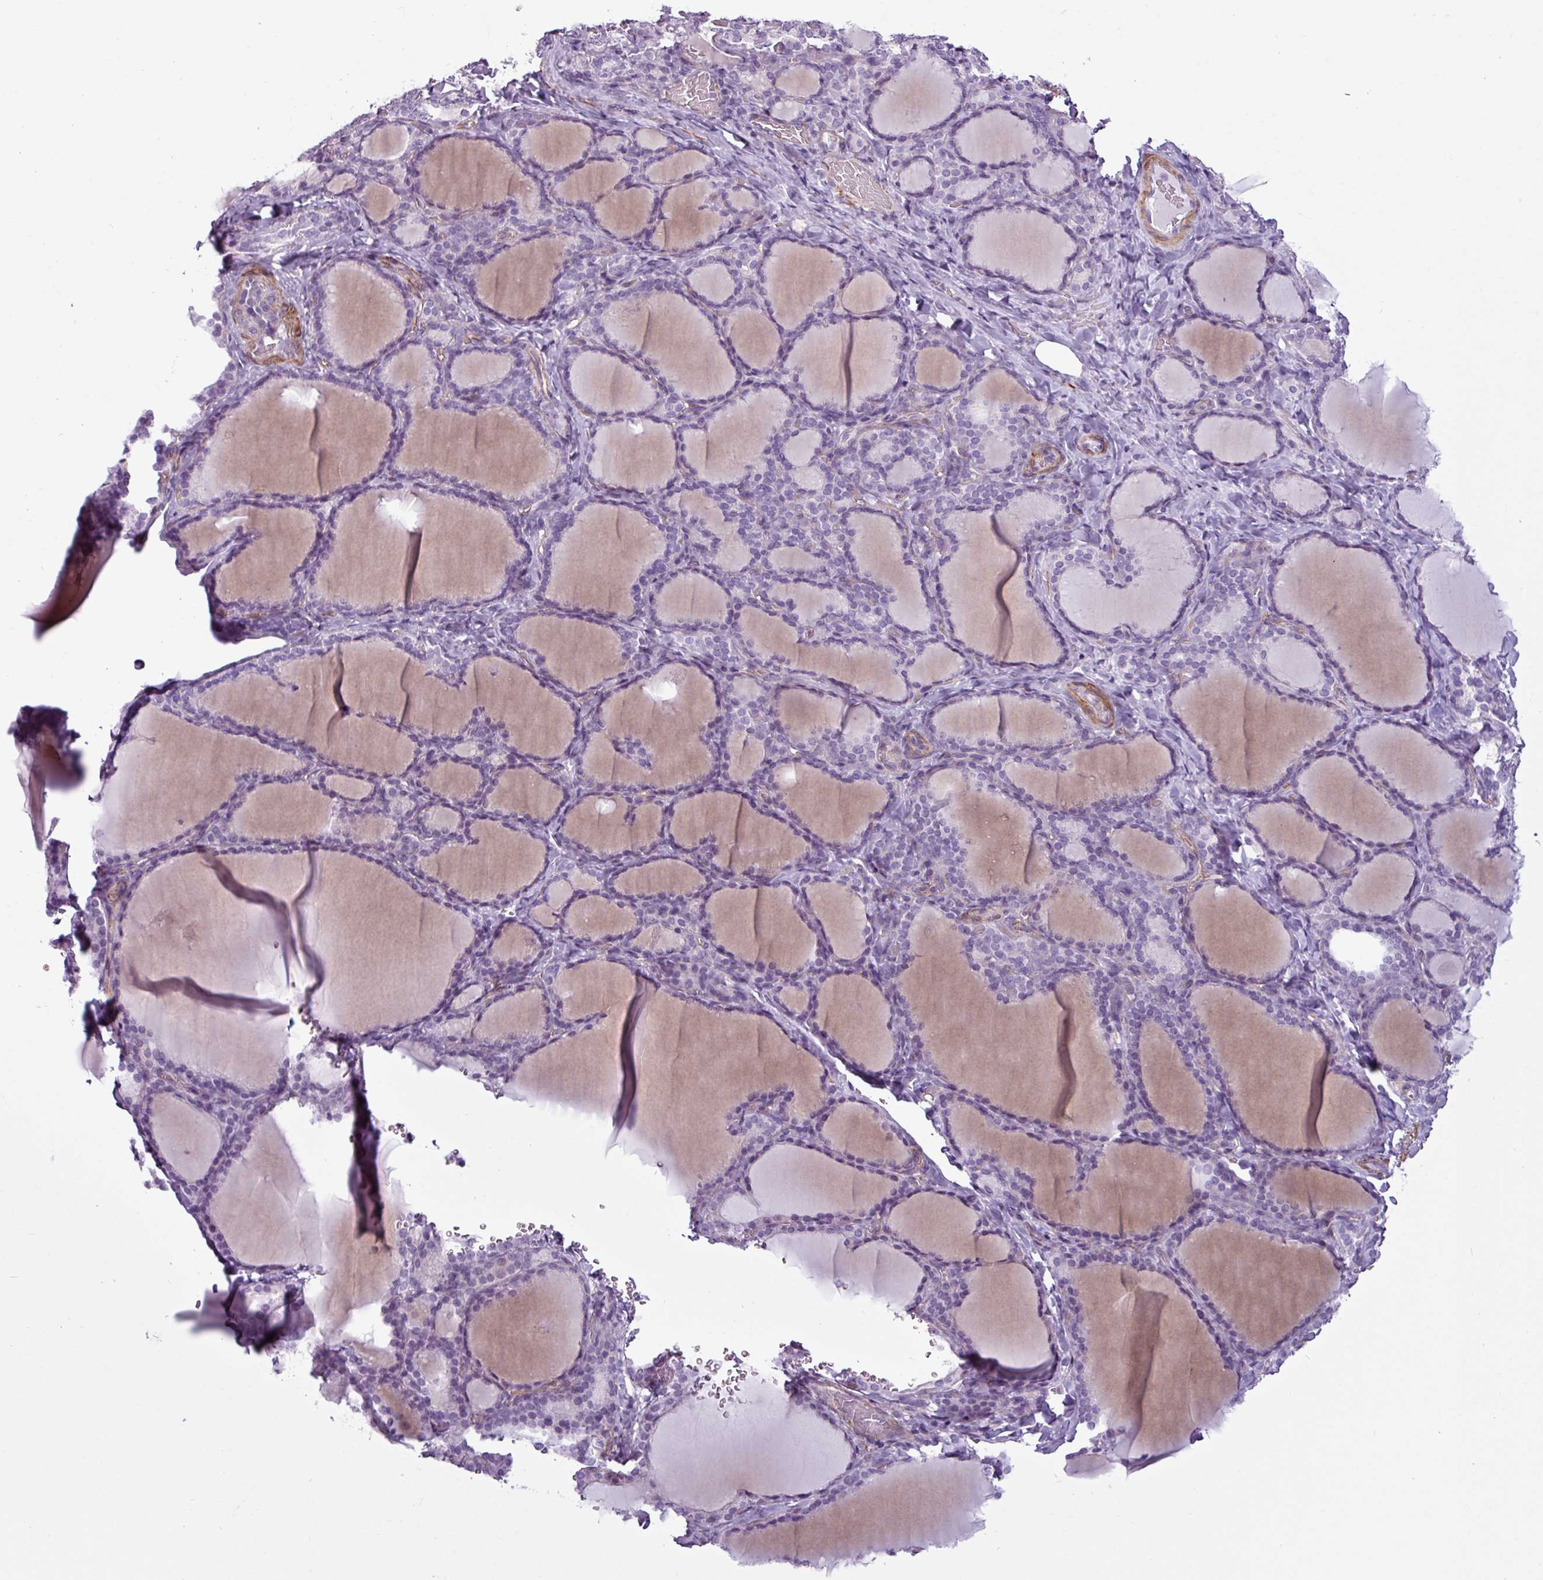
{"staining": {"intensity": "negative", "quantity": "none", "location": "none"}, "tissue": "thyroid gland", "cell_type": "Glandular cells", "image_type": "normal", "snomed": [{"axis": "morphology", "description": "Normal tissue, NOS"}, {"axis": "topography", "description": "Thyroid gland"}], "caption": "A micrograph of thyroid gland stained for a protein shows no brown staining in glandular cells.", "gene": "ATP10A", "patient": {"sex": "female", "age": 31}}